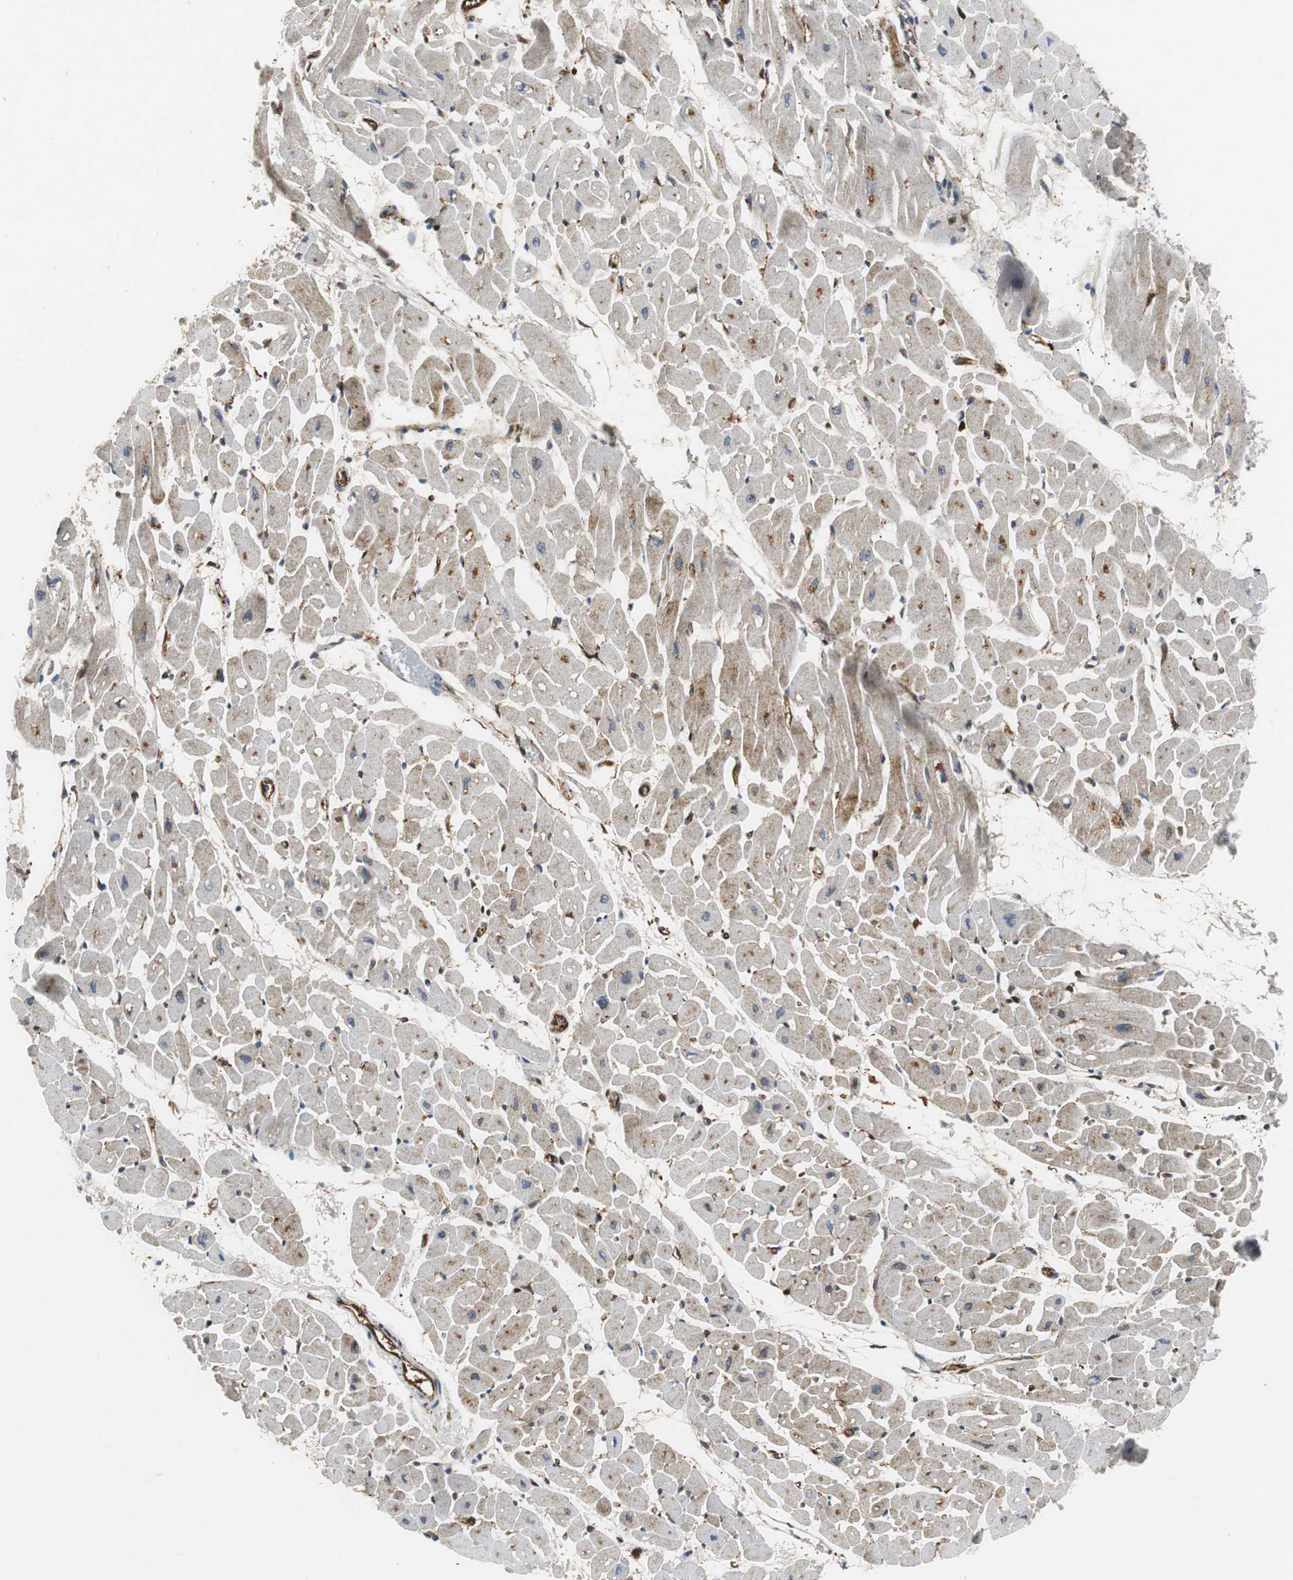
{"staining": {"intensity": "moderate", "quantity": ">75%", "location": "cytoplasmic/membranous"}, "tissue": "heart muscle", "cell_type": "Cardiomyocytes", "image_type": "normal", "snomed": [{"axis": "morphology", "description": "Normal tissue, NOS"}, {"axis": "topography", "description": "Heart"}], "caption": "High-power microscopy captured an immunohistochemistry (IHC) micrograph of unremarkable heart muscle, revealing moderate cytoplasmic/membranous expression in approximately >75% of cardiomyocytes.", "gene": "ISCU", "patient": {"sex": "male", "age": 45}}